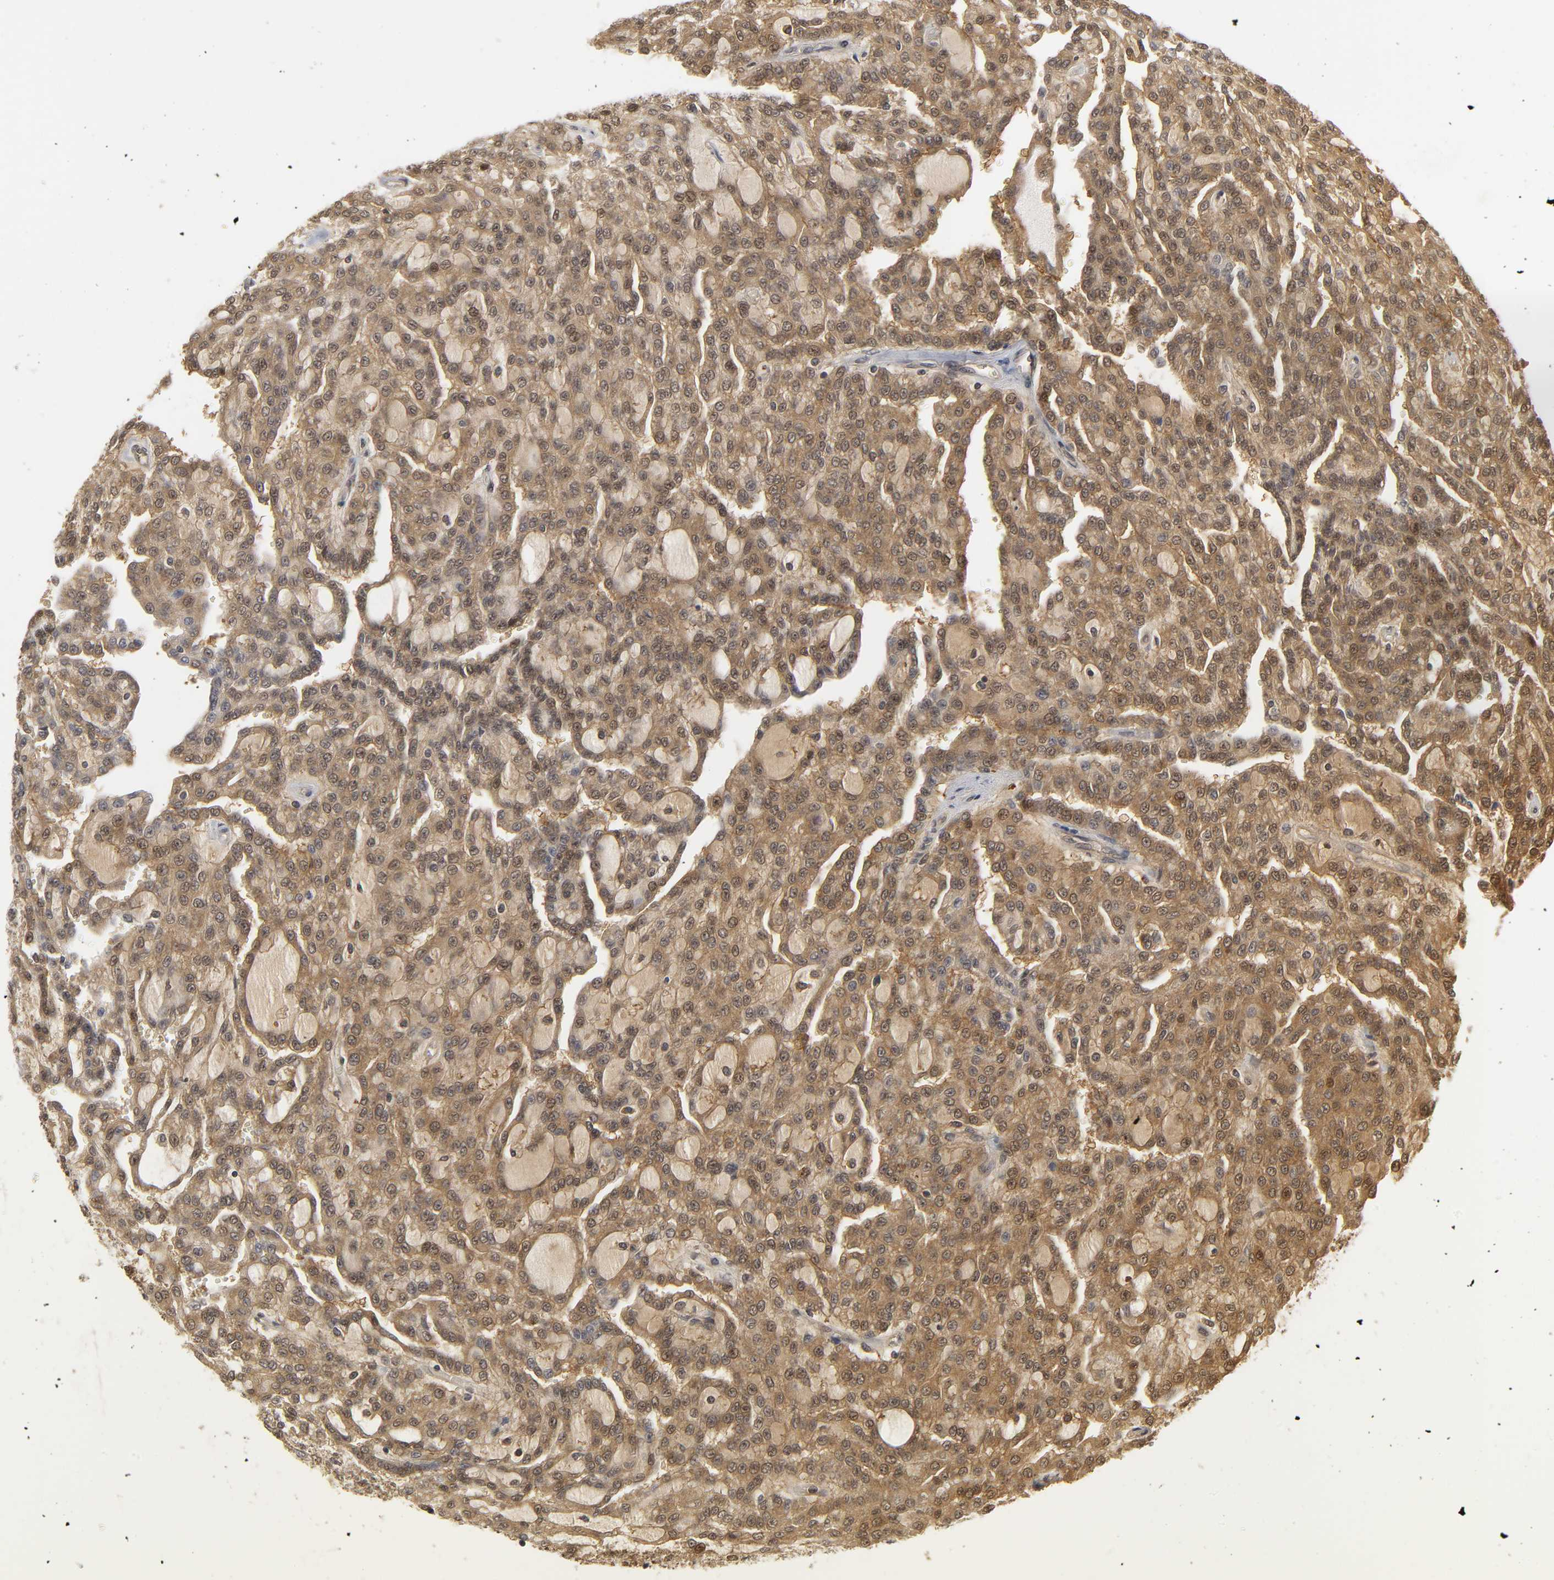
{"staining": {"intensity": "moderate", "quantity": ">75%", "location": "cytoplasmic/membranous,nuclear"}, "tissue": "renal cancer", "cell_type": "Tumor cells", "image_type": "cancer", "snomed": [{"axis": "morphology", "description": "Adenocarcinoma, NOS"}, {"axis": "topography", "description": "Kidney"}], "caption": "Immunohistochemistry of renal cancer reveals medium levels of moderate cytoplasmic/membranous and nuclear expression in about >75% of tumor cells.", "gene": "PARK7", "patient": {"sex": "male", "age": 63}}